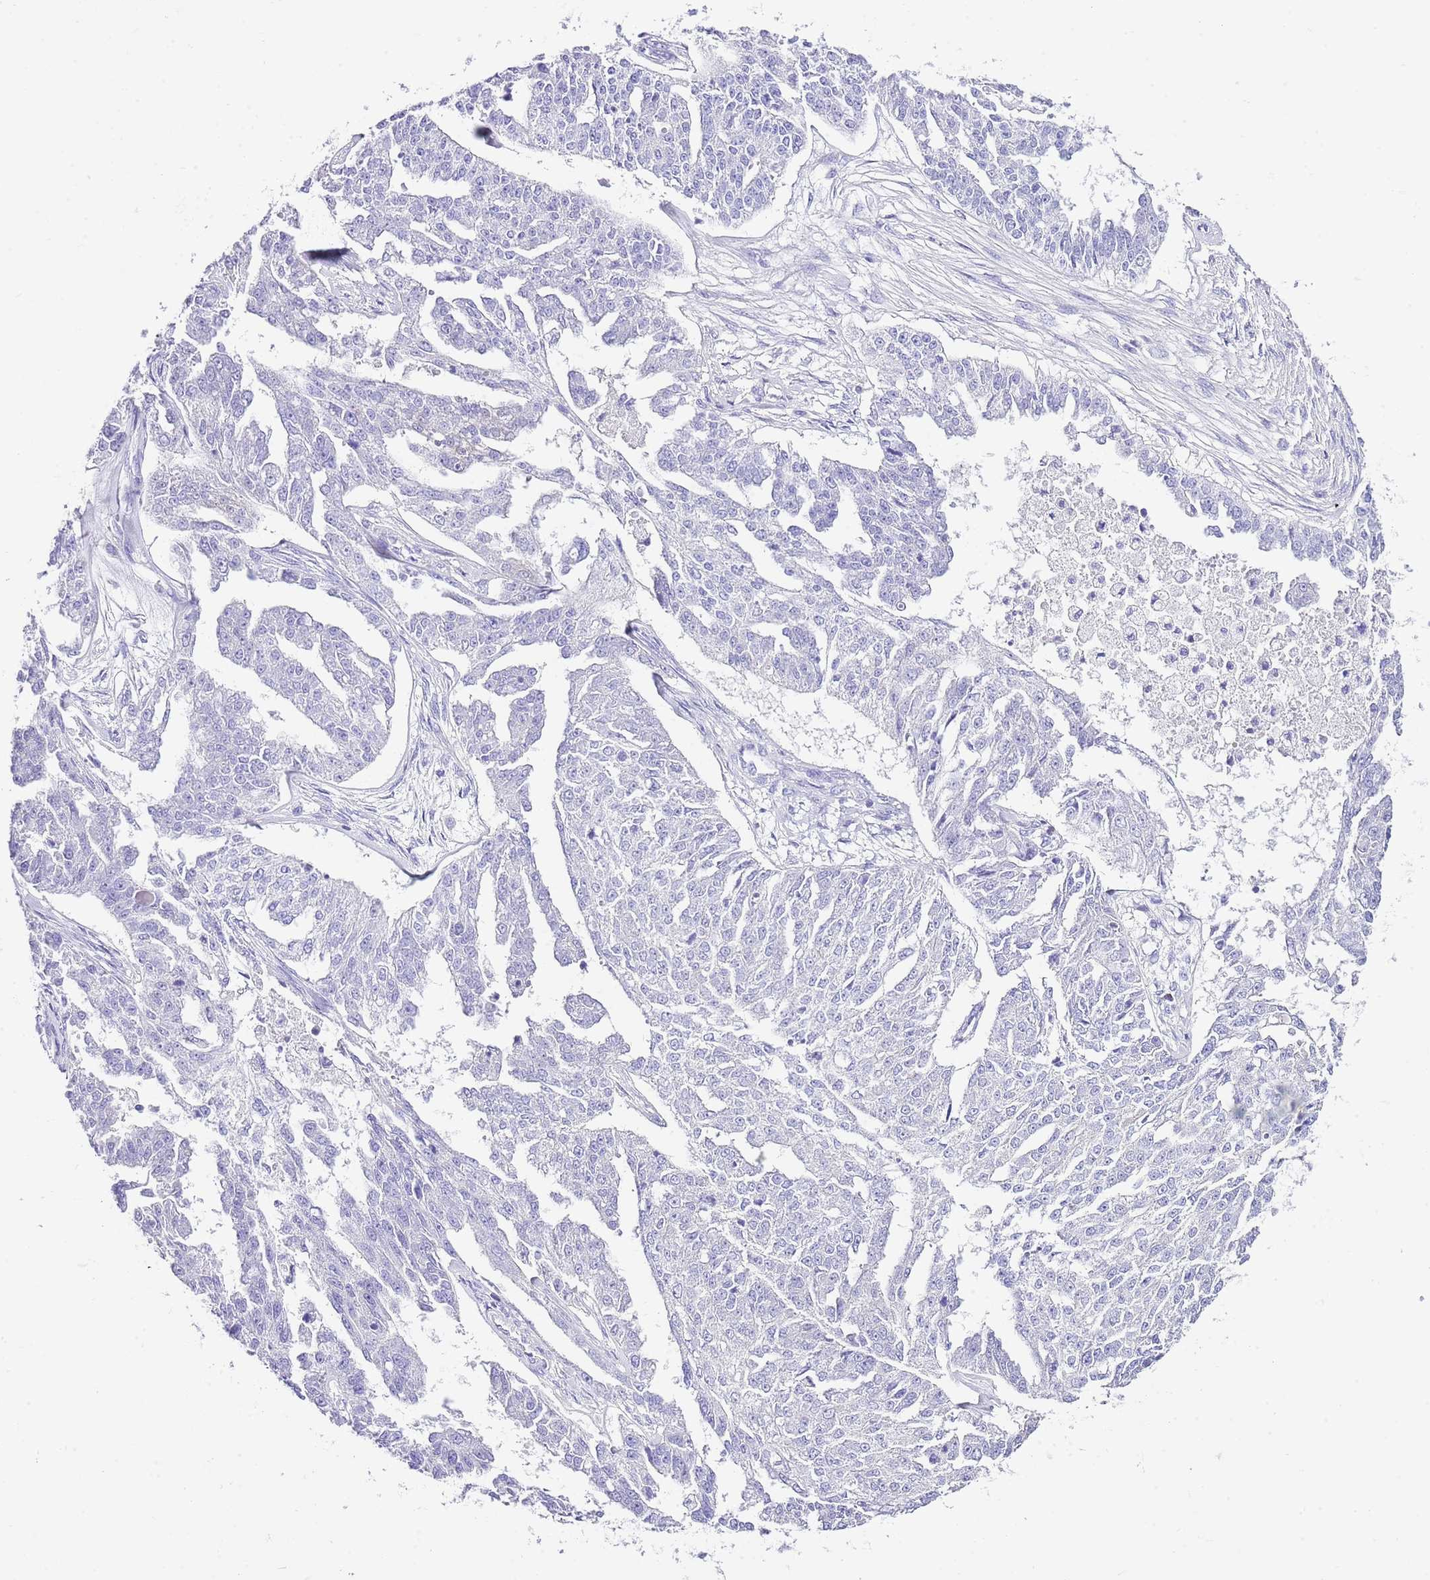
{"staining": {"intensity": "negative", "quantity": "none", "location": "none"}, "tissue": "ovarian cancer", "cell_type": "Tumor cells", "image_type": "cancer", "snomed": [{"axis": "morphology", "description": "Cystadenocarcinoma, serous, NOS"}, {"axis": "topography", "description": "Ovary"}], "caption": "A high-resolution histopathology image shows immunohistochemistry staining of ovarian cancer (serous cystadenocarcinoma), which displays no significant expression in tumor cells.", "gene": "ALDH3A1", "patient": {"sex": "female", "age": 58}}